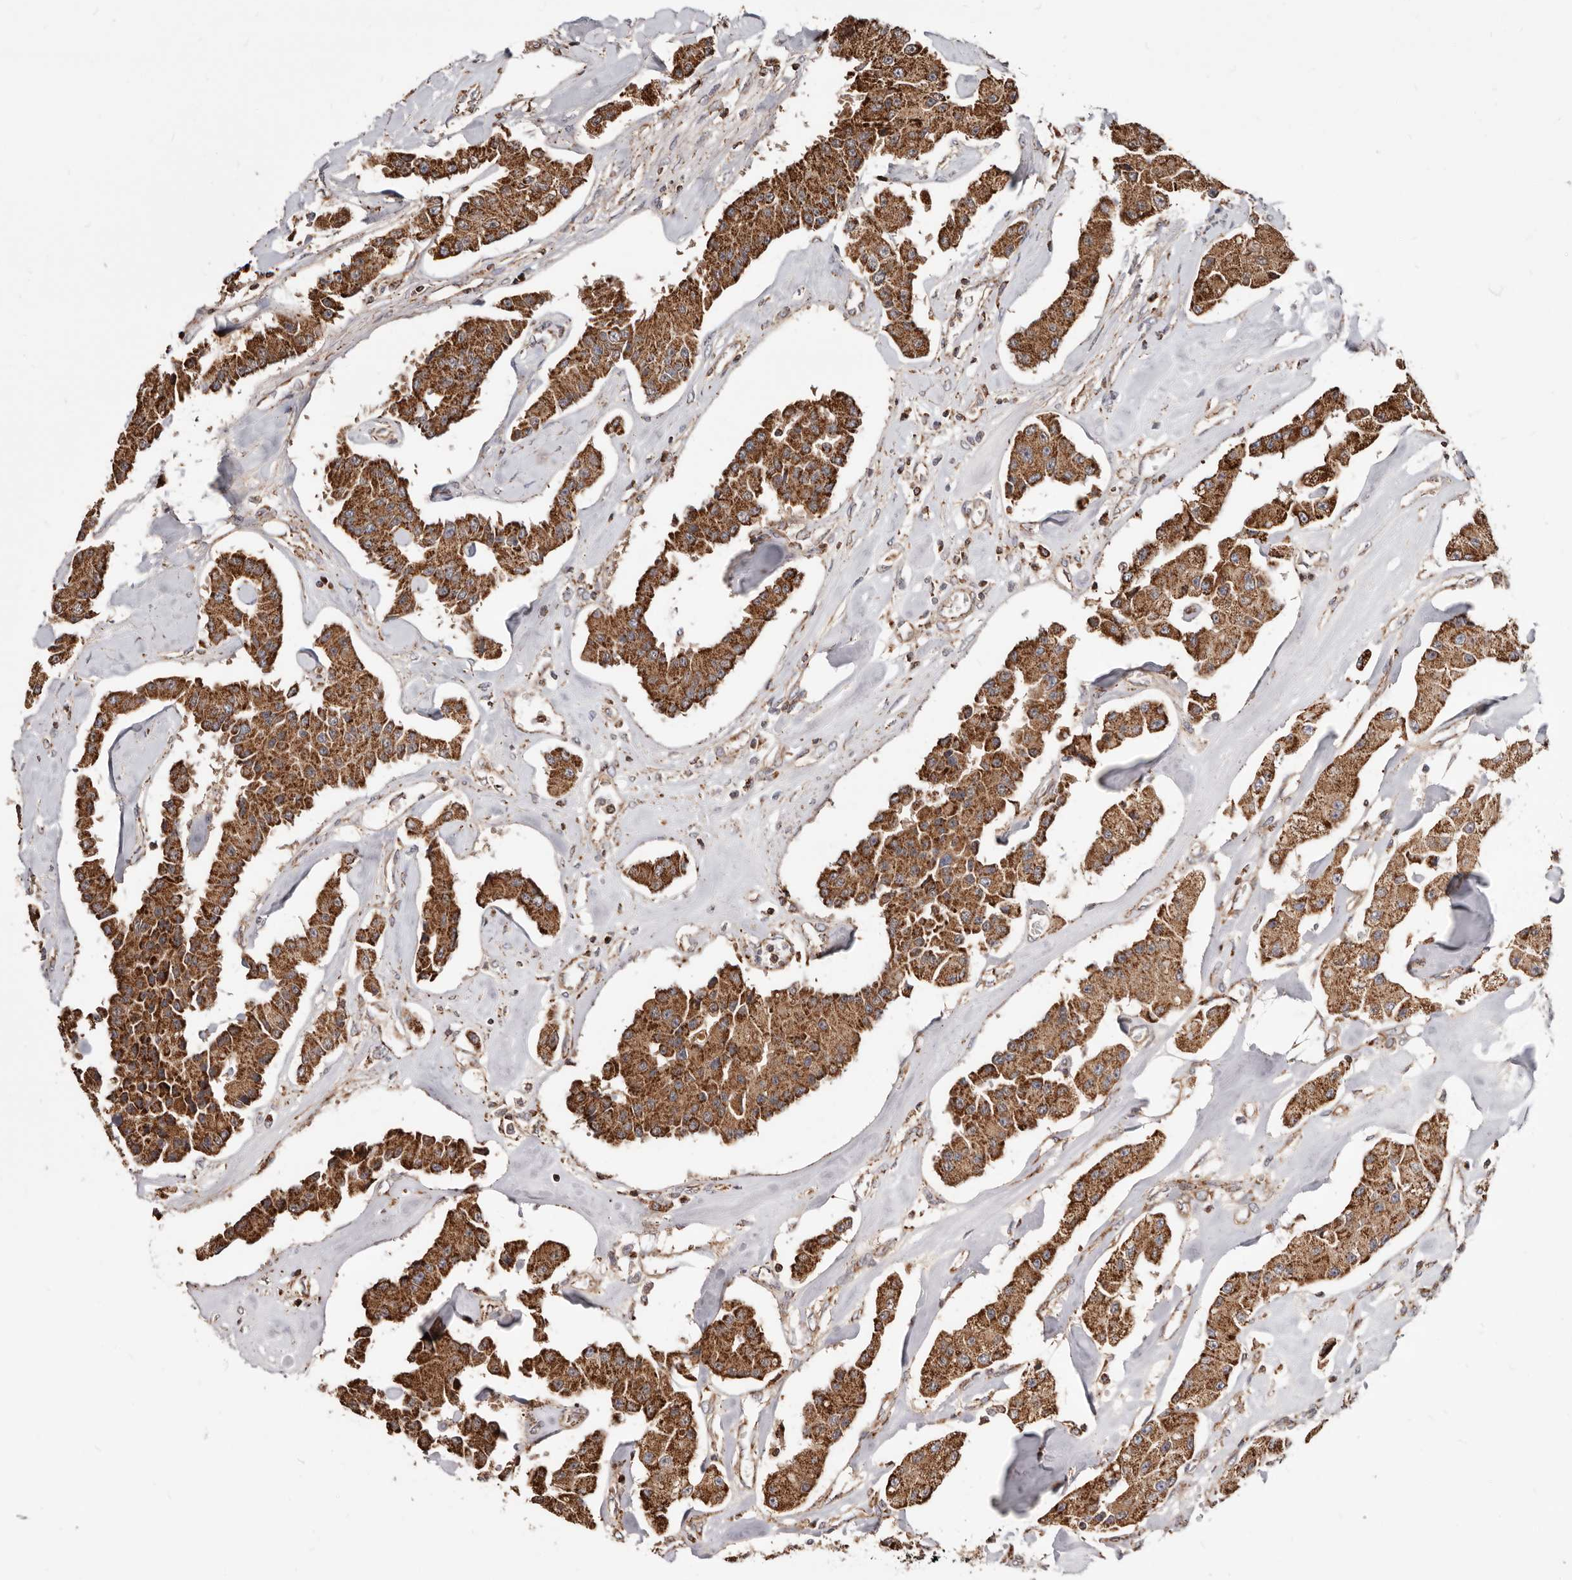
{"staining": {"intensity": "strong", "quantity": ">75%", "location": "cytoplasmic/membranous"}, "tissue": "carcinoid", "cell_type": "Tumor cells", "image_type": "cancer", "snomed": [{"axis": "morphology", "description": "Carcinoid, malignant, NOS"}, {"axis": "topography", "description": "Pancreas"}], "caption": "The photomicrograph displays staining of carcinoid (malignant), revealing strong cytoplasmic/membranous protein positivity (brown color) within tumor cells.", "gene": "PRKACB", "patient": {"sex": "male", "age": 41}}